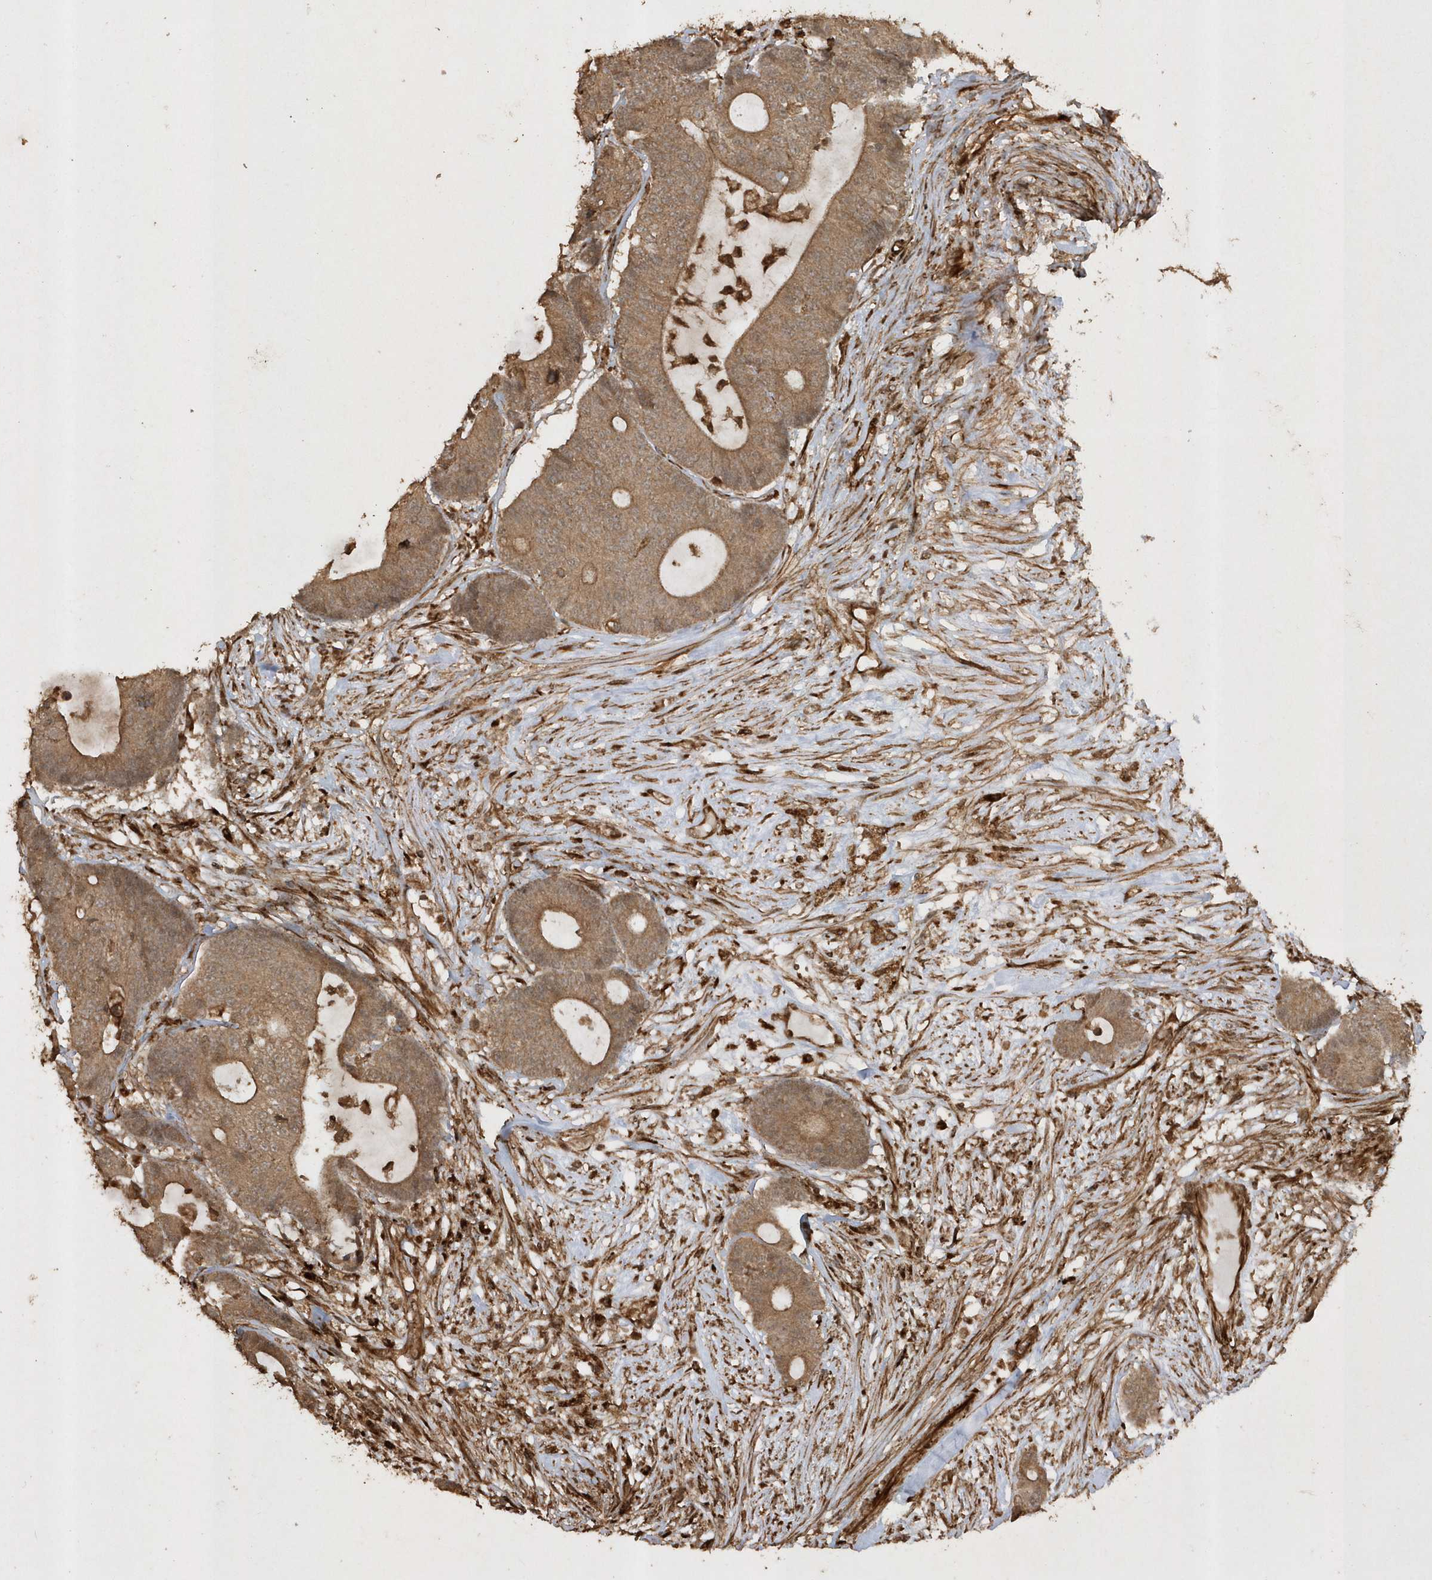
{"staining": {"intensity": "moderate", "quantity": ">75%", "location": "cytoplasmic/membranous"}, "tissue": "colorectal cancer", "cell_type": "Tumor cells", "image_type": "cancer", "snomed": [{"axis": "morphology", "description": "Adenocarcinoma, NOS"}, {"axis": "topography", "description": "Colon"}], "caption": "This histopathology image reveals immunohistochemistry staining of human colorectal cancer (adenocarcinoma), with medium moderate cytoplasmic/membranous expression in approximately >75% of tumor cells.", "gene": "AVPI1", "patient": {"sex": "female", "age": 84}}